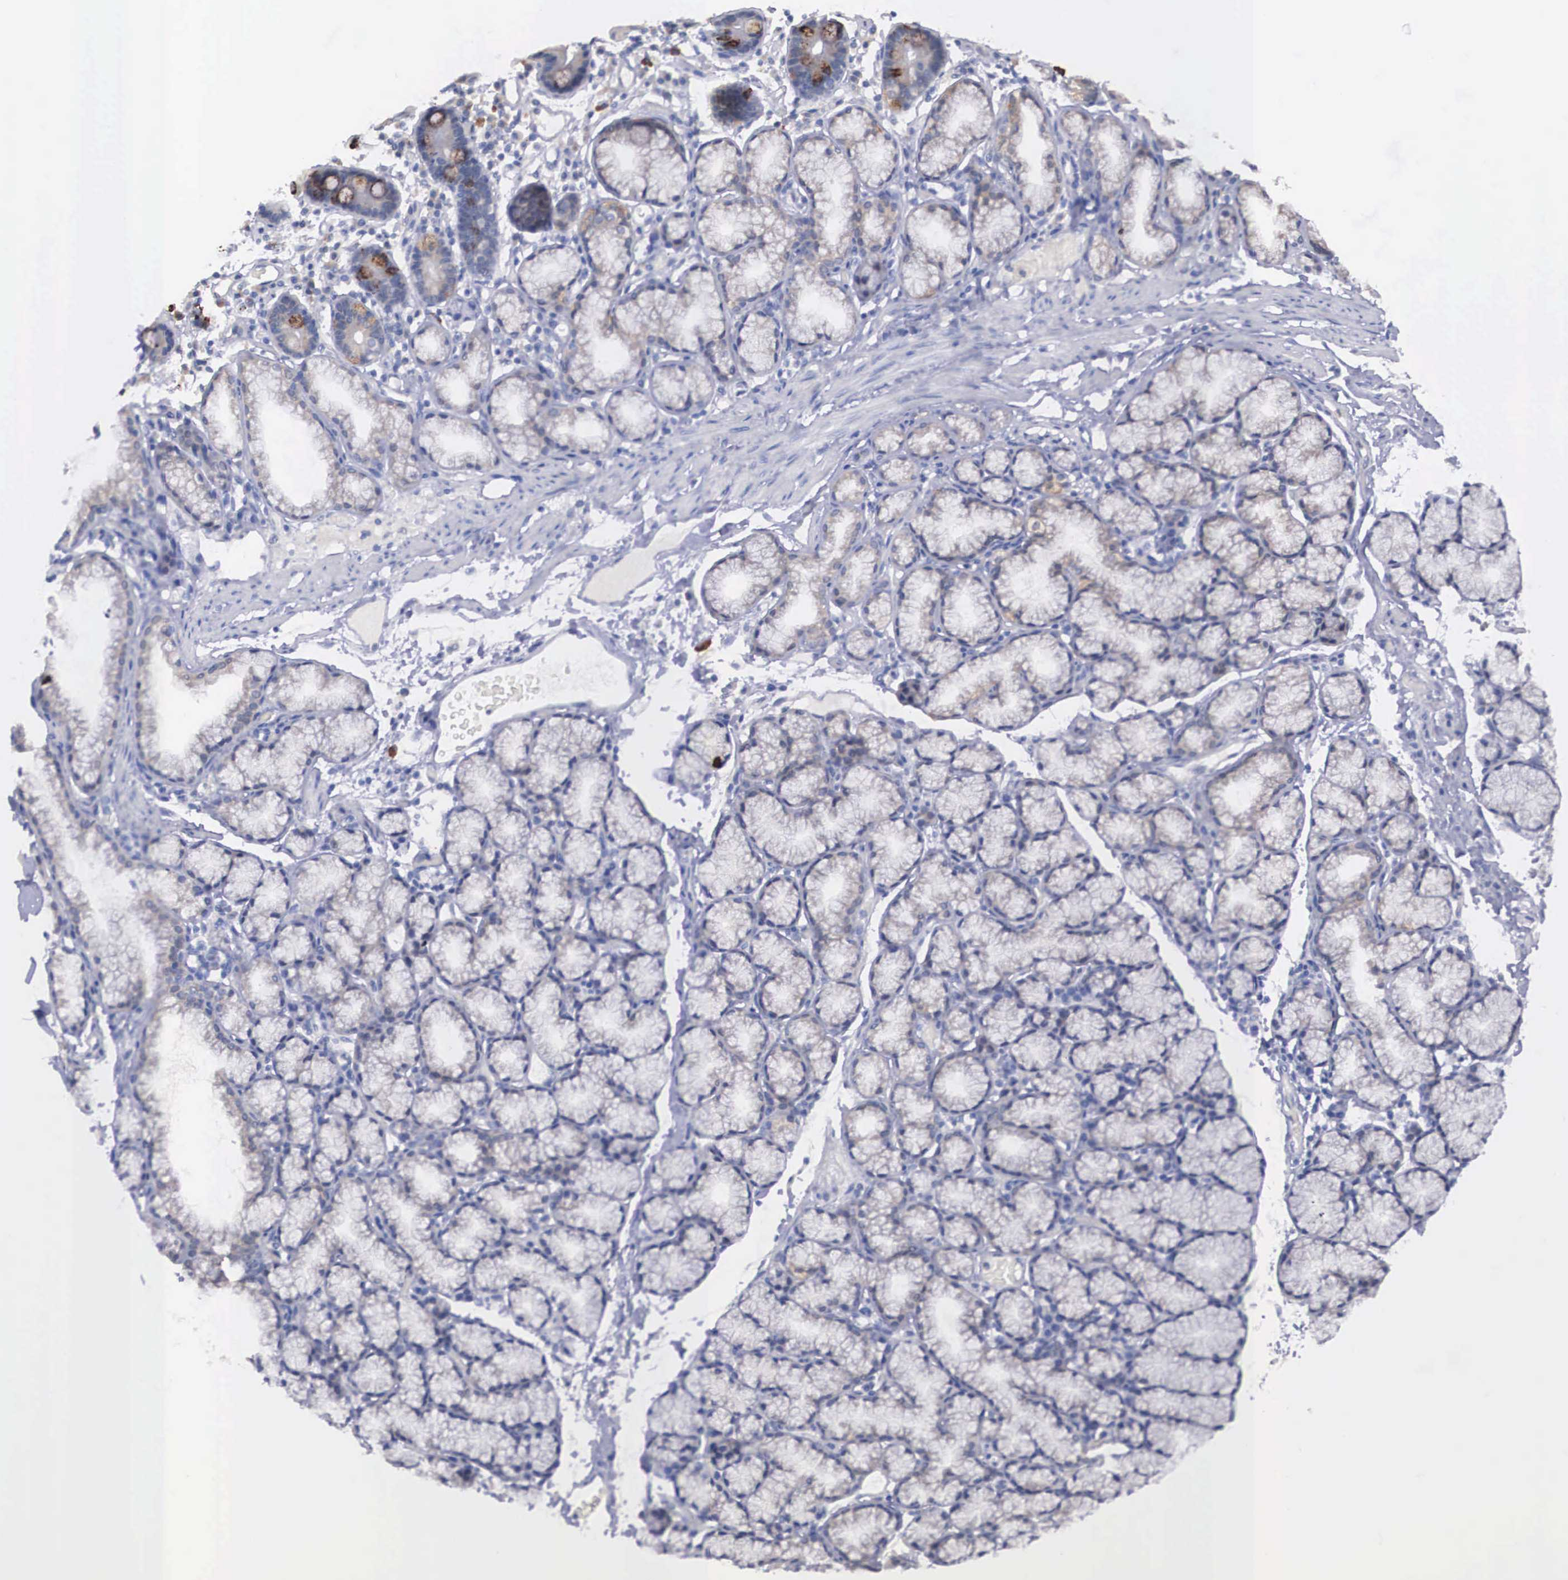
{"staining": {"intensity": "strong", "quantity": "<25%", "location": "cytoplasmic/membranous"}, "tissue": "duodenum", "cell_type": "Glandular cells", "image_type": "normal", "snomed": [{"axis": "morphology", "description": "Normal tissue, NOS"}, {"axis": "topography", "description": "Duodenum"}], "caption": "Brown immunohistochemical staining in benign human duodenum reveals strong cytoplasmic/membranous expression in approximately <25% of glandular cells. (Brightfield microscopy of DAB IHC at high magnification).", "gene": "REPS2", "patient": {"sex": "female", "age": 48}}